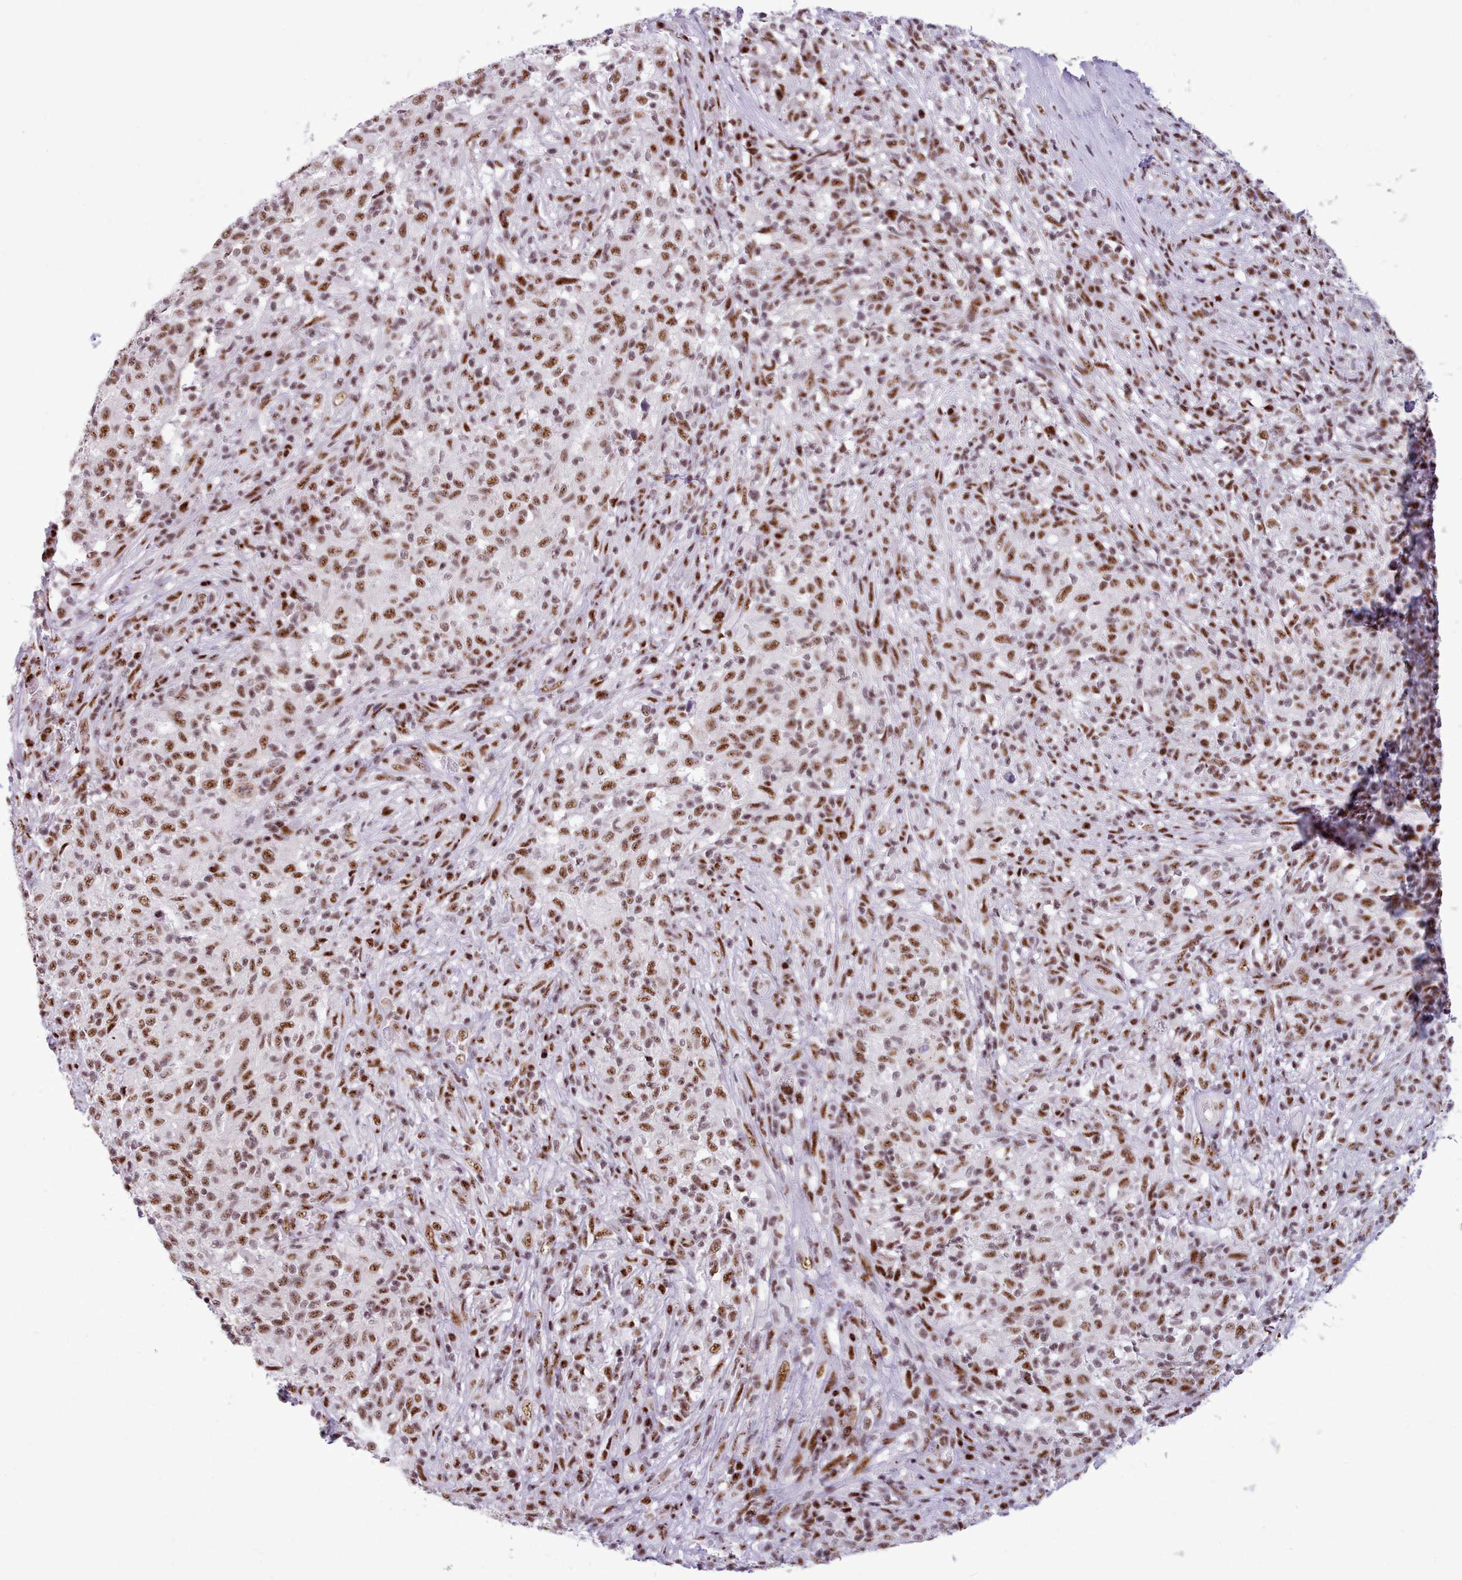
{"staining": {"intensity": "moderate", "quantity": ">75%", "location": "nuclear"}, "tissue": "melanoma", "cell_type": "Tumor cells", "image_type": "cancer", "snomed": [{"axis": "morphology", "description": "Malignant melanoma, NOS"}, {"axis": "topography", "description": "Skin"}], "caption": "Immunohistochemistry (IHC) micrograph of neoplastic tissue: melanoma stained using IHC reveals medium levels of moderate protein expression localized specifically in the nuclear of tumor cells, appearing as a nuclear brown color.", "gene": "TMEM35B", "patient": {"sex": "male", "age": 66}}